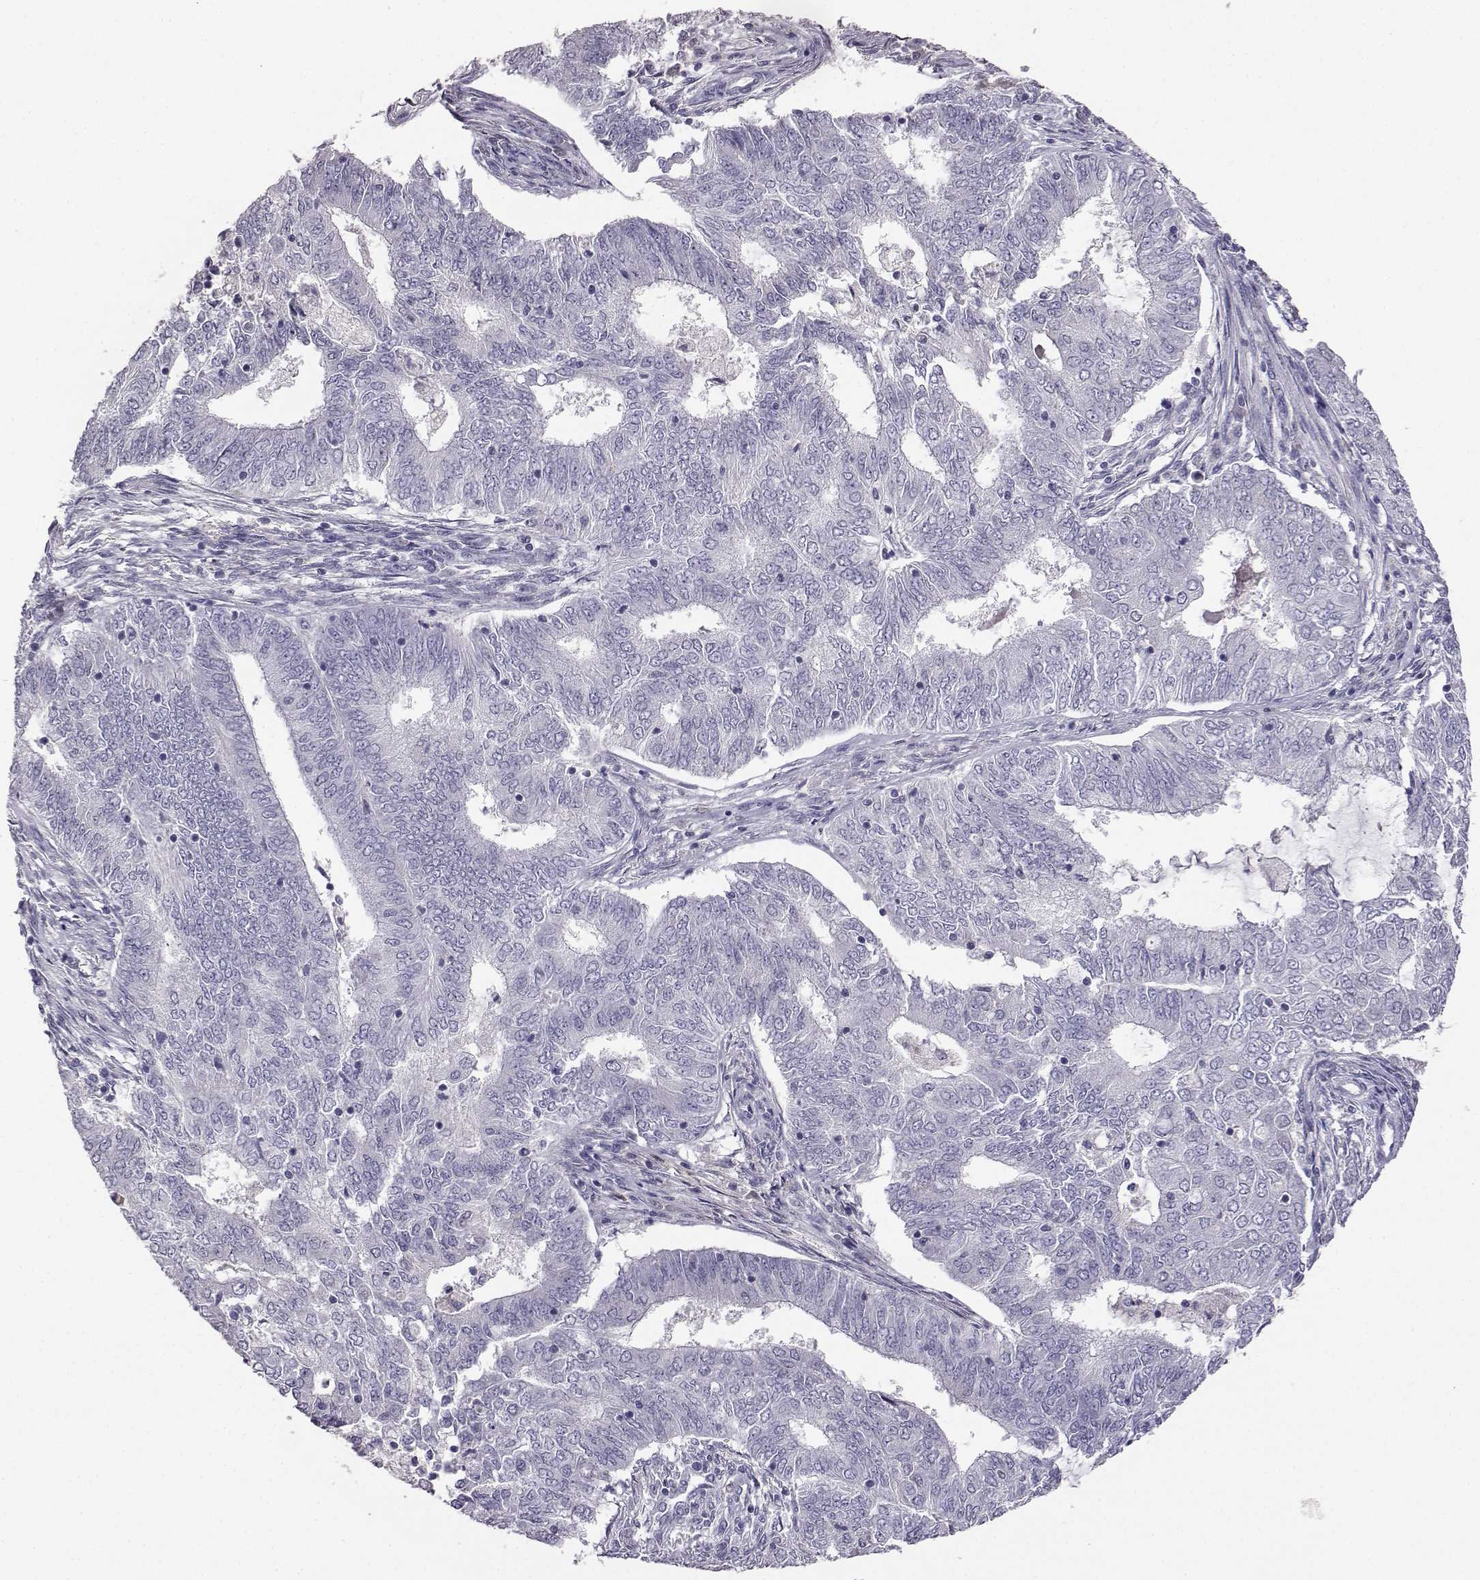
{"staining": {"intensity": "negative", "quantity": "none", "location": "none"}, "tissue": "endometrial cancer", "cell_type": "Tumor cells", "image_type": "cancer", "snomed": [{"axis": "morphology", "description": "Adenocarcinoma, NOS"}, {"axis": "topography", "description": "Endometrium"}], "caption": "Tumor cells show no significant protein positivity in endometrial cancer. The staining is performed using DAB (3,3'-diaminobenzidine) brown chromogen with nuclei counter-stained in using hematoxylin.", "gene": "AKR1B1", "patient": {"sex": "female", "age": 62}}